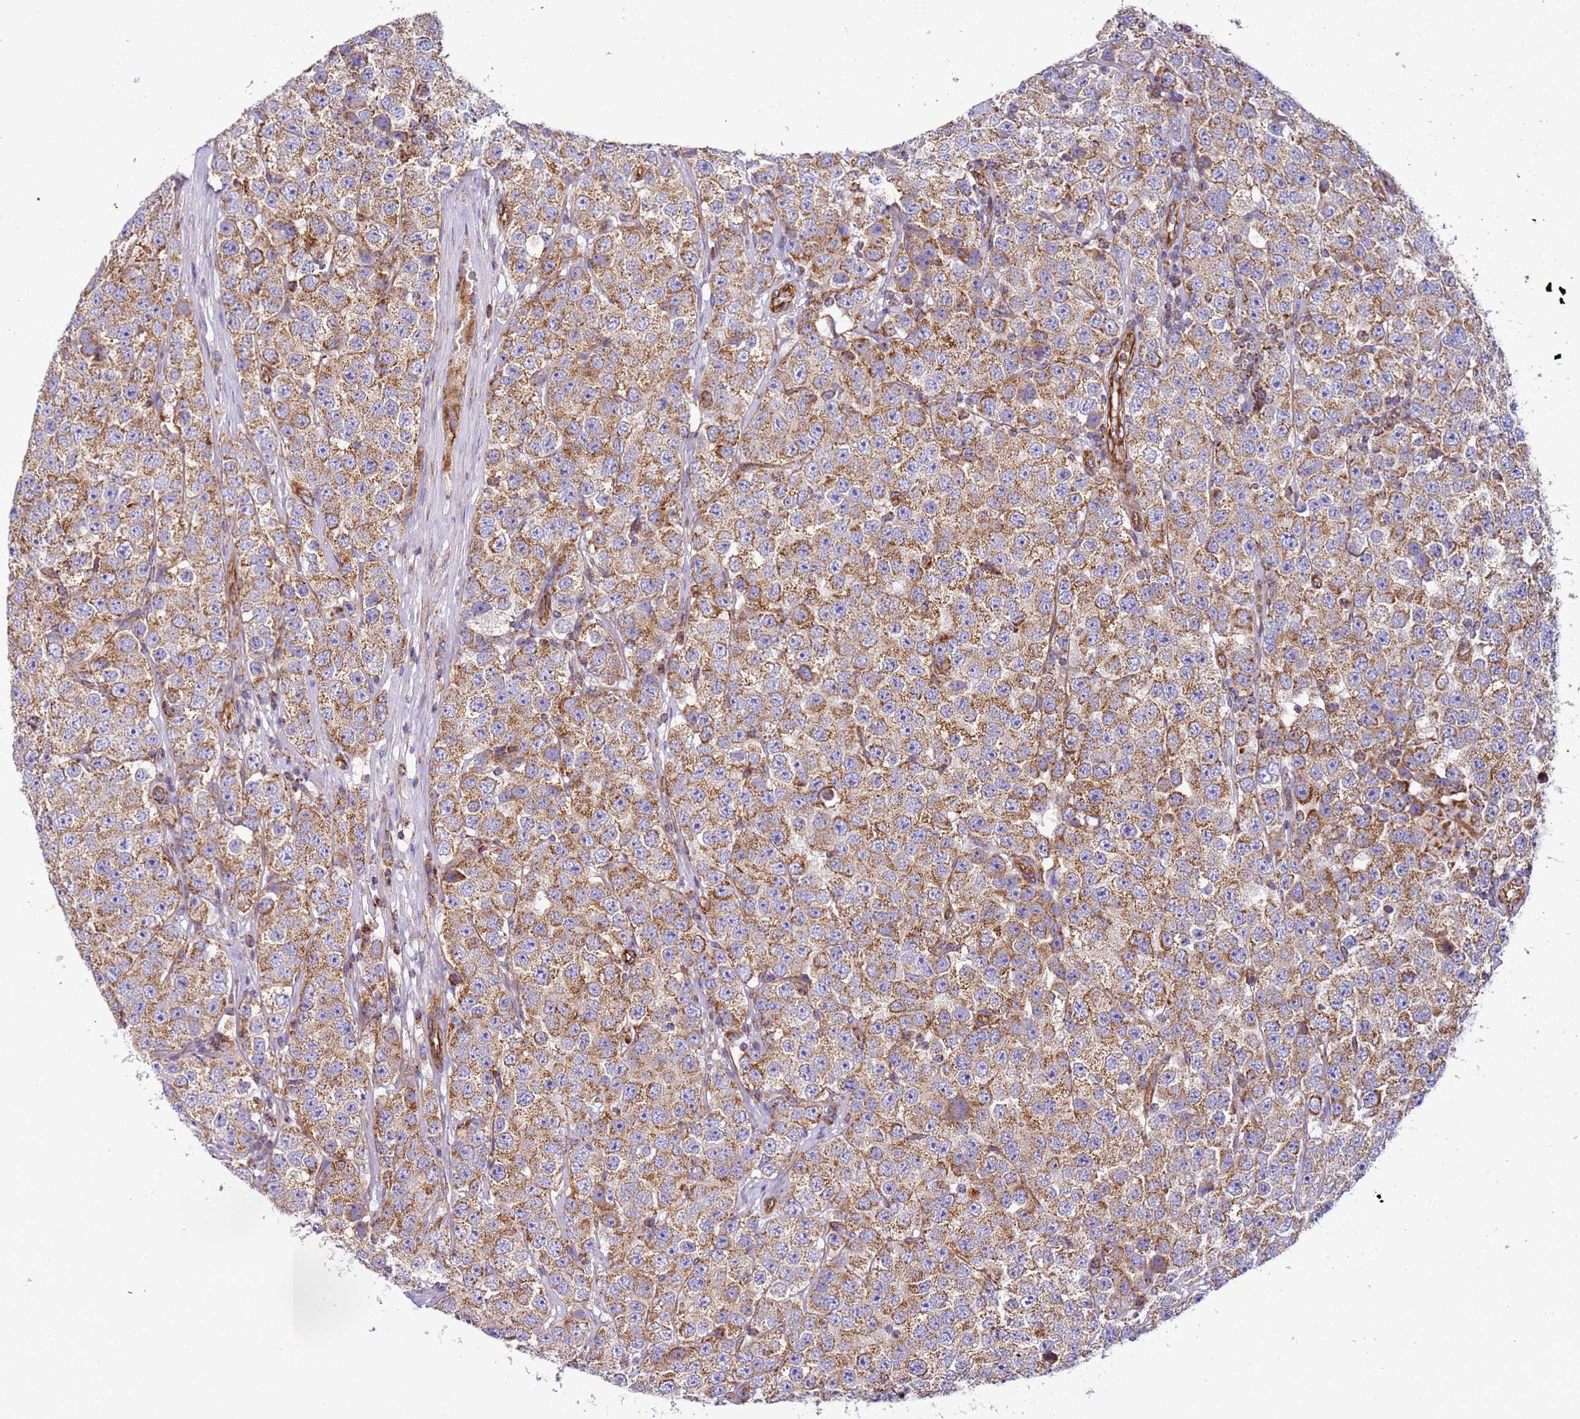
{"staining": {"intensity": "moderate", "quantity": ">75%", "location": "cytoplasmic/membranous"}, "tissue": "testis cancer", "cell_type": "Tumor cells", "image_type": "cancer", "snomed": [{"axis": "morphology", "description": "Seminoma, NOS"}, {"axis": "topography", "description": "Testis"}], "caption": "Tumor cells show medium levels of moderate cytoplasmic/membranous staining in approximately >75% of cells in testis cancer (seminoma). (brown staining indicates protein expression, while blue staining denotes nuclei).", "gene": "MRPL20", "patient": {"sex": "male", "age": 28}}